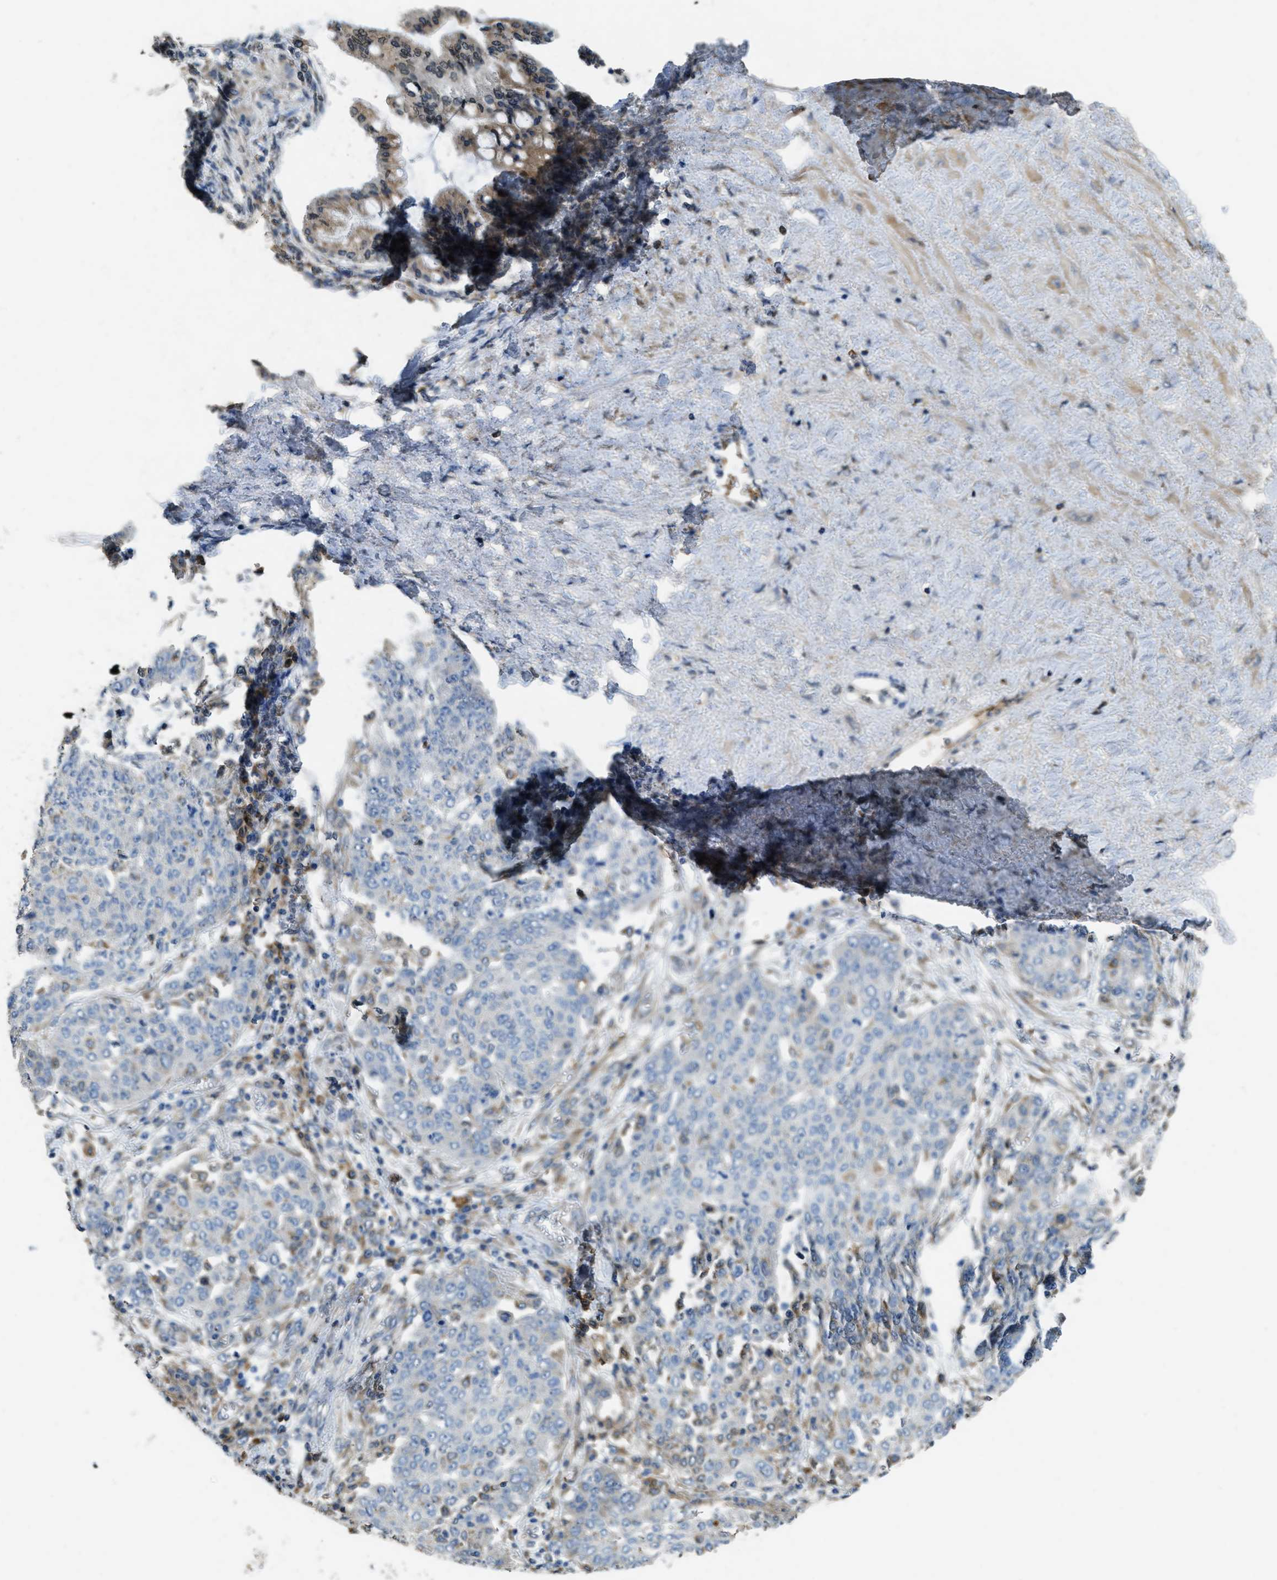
{"staining": {"intensity": "negative", "quantity": "none", "location": "none"}, "tissue": "ovarian cancer", "cell_type": "Tumor cells", "image_type": "cancer", "snomed": [{"axis": "morphology", "description": "Cystadenocarcinoma, serous, NOS"}, {"axis": "topography", "description": "Soft tissue"}, {"axis": "topography", "description": "Ovary"}], "caption": "Serous cystadenocarcinoma (ovarian) was stained to show a protein in brown. There is no significant expression in tumor cells.", "gene": "MPDU1", "patient": {"sex": "female", "age": 57}}